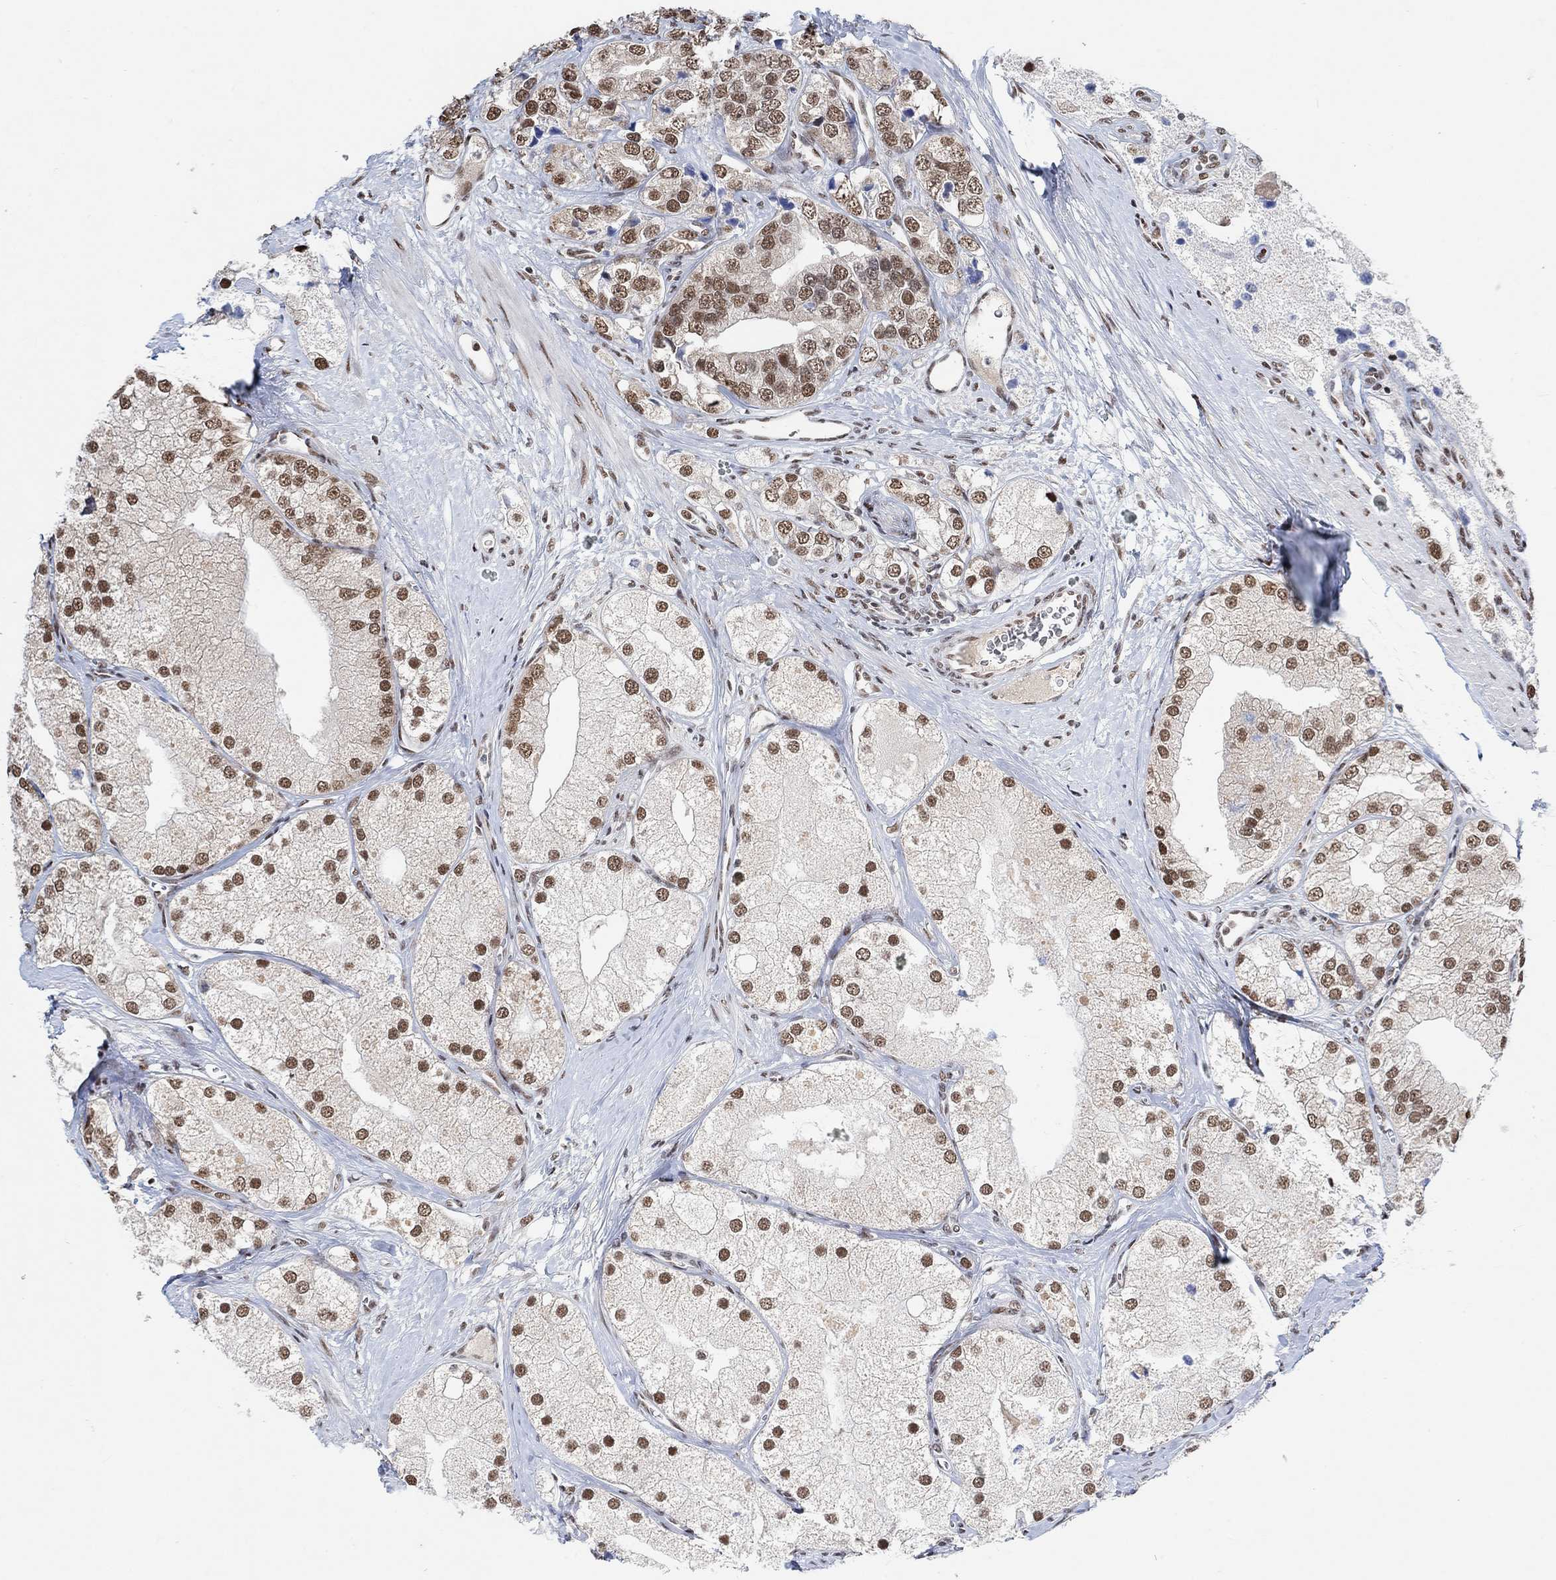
{"staining": {"intensity": "moderate", "quantity": ">75%", "location": "nuclear"}, "tissue": "prostate cancer", "cell_type": "Tumor cells", "image_type": "cancer", "snomed": [{"axis": "morphology", "description": "Adenocarcinoma, NOS"}, {"axis": "topography", "description": "Prostate and seminal vesicle, NOS"}, {"axis": "topography", "description": "Prostate"}], "caption": "Human prostate cancer stained for a protein (brown) shows moderate nuclear positive expression in approximately >75% of tumor cells.", "gene": "USP39", "patient": {"sex": "male", "age": 79}}